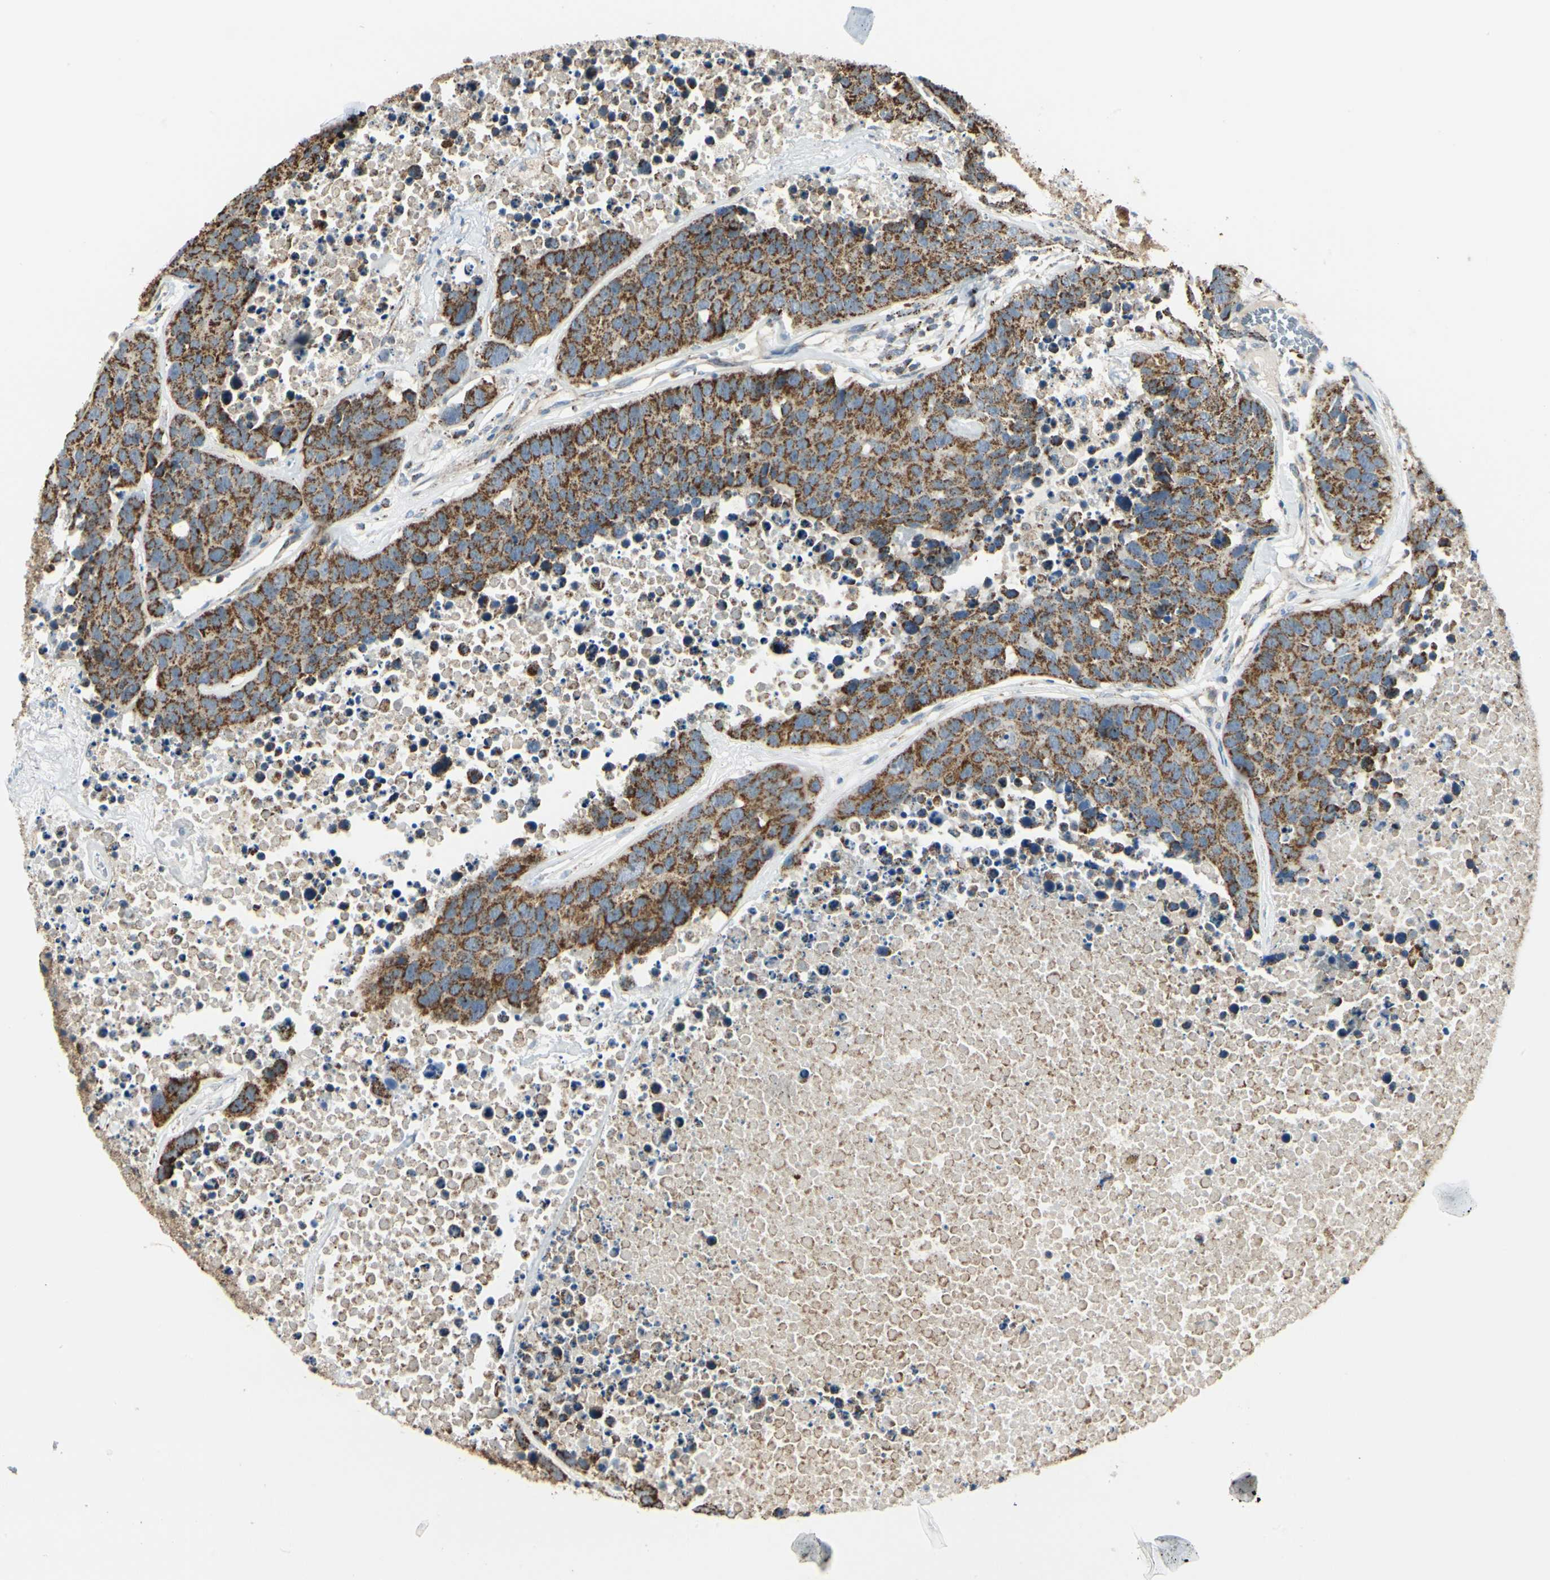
{"staining": {"intensity": "strong", "quantity": ">75%", "location": "cytoplasmic/membranous"}, "tissue": "carcinoid", "cell_type": "Tumor cells", "image_type": "cancer", "snomed": [{"axis": "morphology", "description": "Carcinoid, malignant, NOS"}, {"axis": "topography", "description": "Lung"}], "caption": "This photomicrograph displays immunohistochemistry staining of malignant carcinoid, with high strong cytoplasmic/membranous positivity in approximately >75% of tumor cells.", "gene": "ANKS6", "patient": {"sex": "male", "age": 60}}